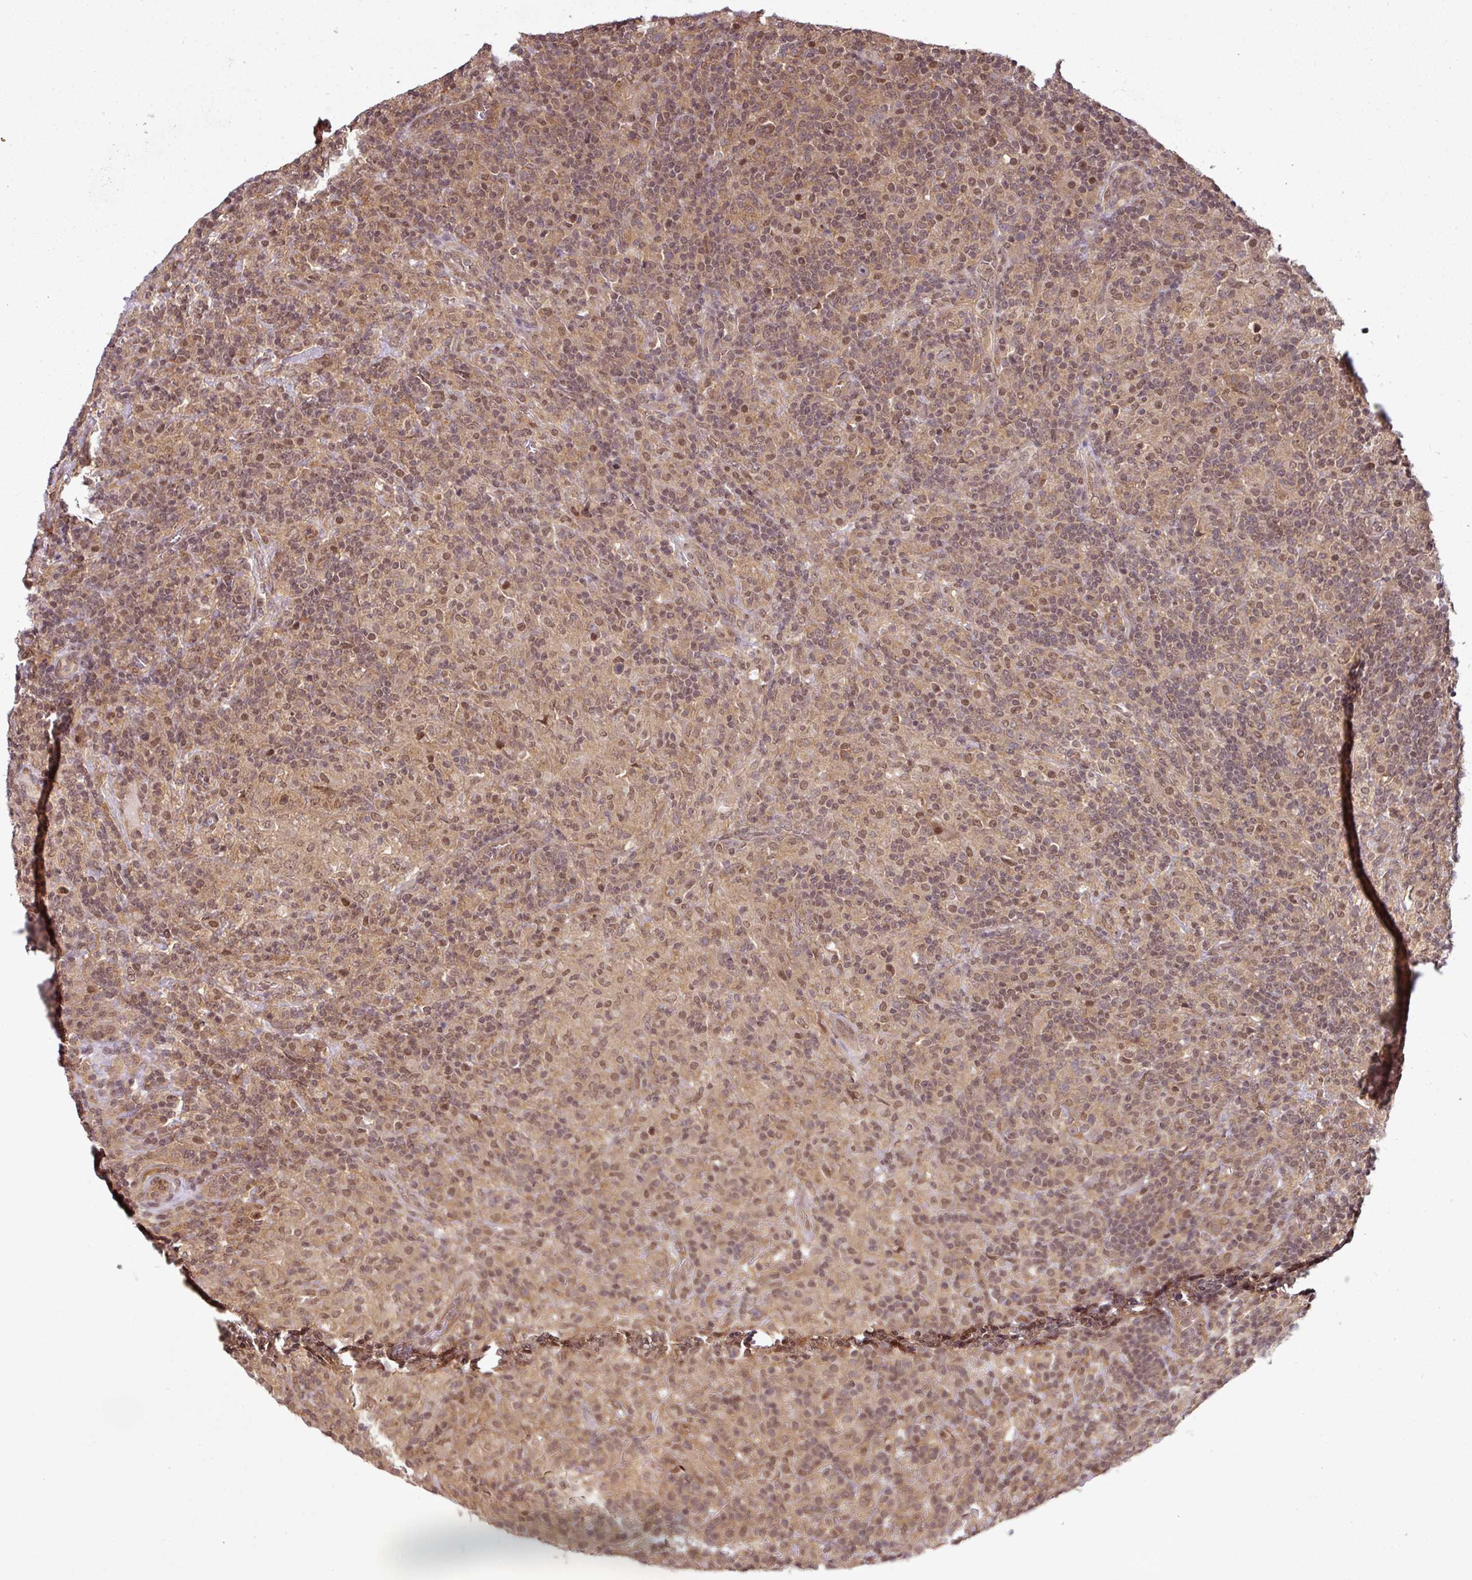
{"staining": {"intensity": "moderate", "quantity": "25%-75%", "location": "cytoplasmic/membranous"}, "tissue": "lymphoma", "cell_type": "Tumor cells", "image_type": "cancer", "snomed": [{"axis": "morphology", "description": "Hodgkin's disease, NOS"}, {"axis": "topography", "description": "Lymph node"}], "caption": "Hodgkin's disease stained for a protein (brown) reveals moderate cytoplasmic/membranous positive staining in about 25%-75% of tumor cells.", "gene": "ANKRD18A", "patient": {"sex": "male", "age": 70}}